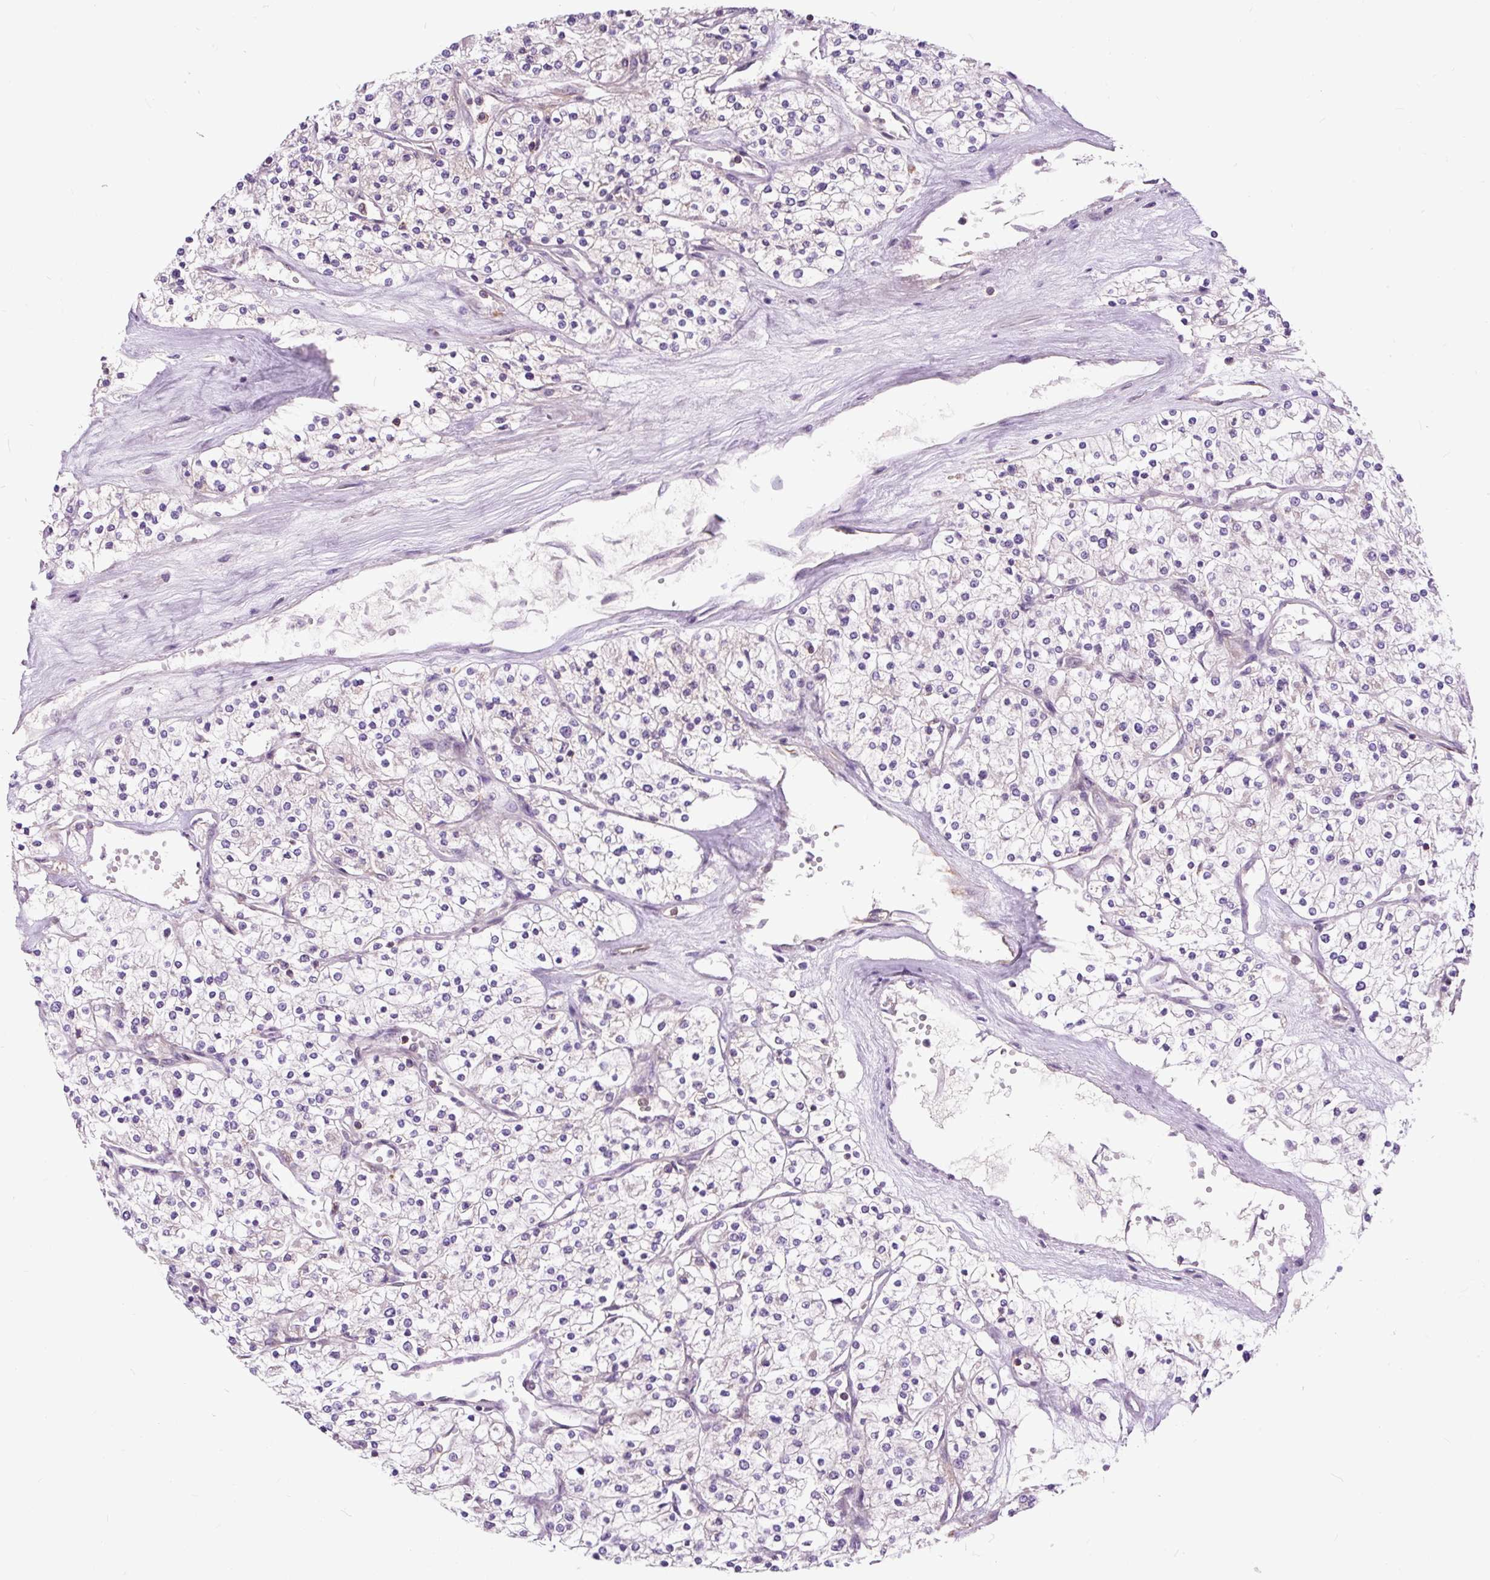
{"staining": {"intensity": "negative", "quantity": "none", "location": "none"}, "tissue": "renal cancer", "cell_type": "Tumor cells", "image_type": "cancer", "snomed": [{"axis": "morphology", "description": "Adenocarcinoma, NOS"}, {"axis": "topography", "description": "Kidney"}], "caption": "Protein analysis of adenocarcinoma (renal) reveals no significant expression in tumor cells.", "gene": "PCDHGB3", "patient": {"sex": "male", "age": 80}}